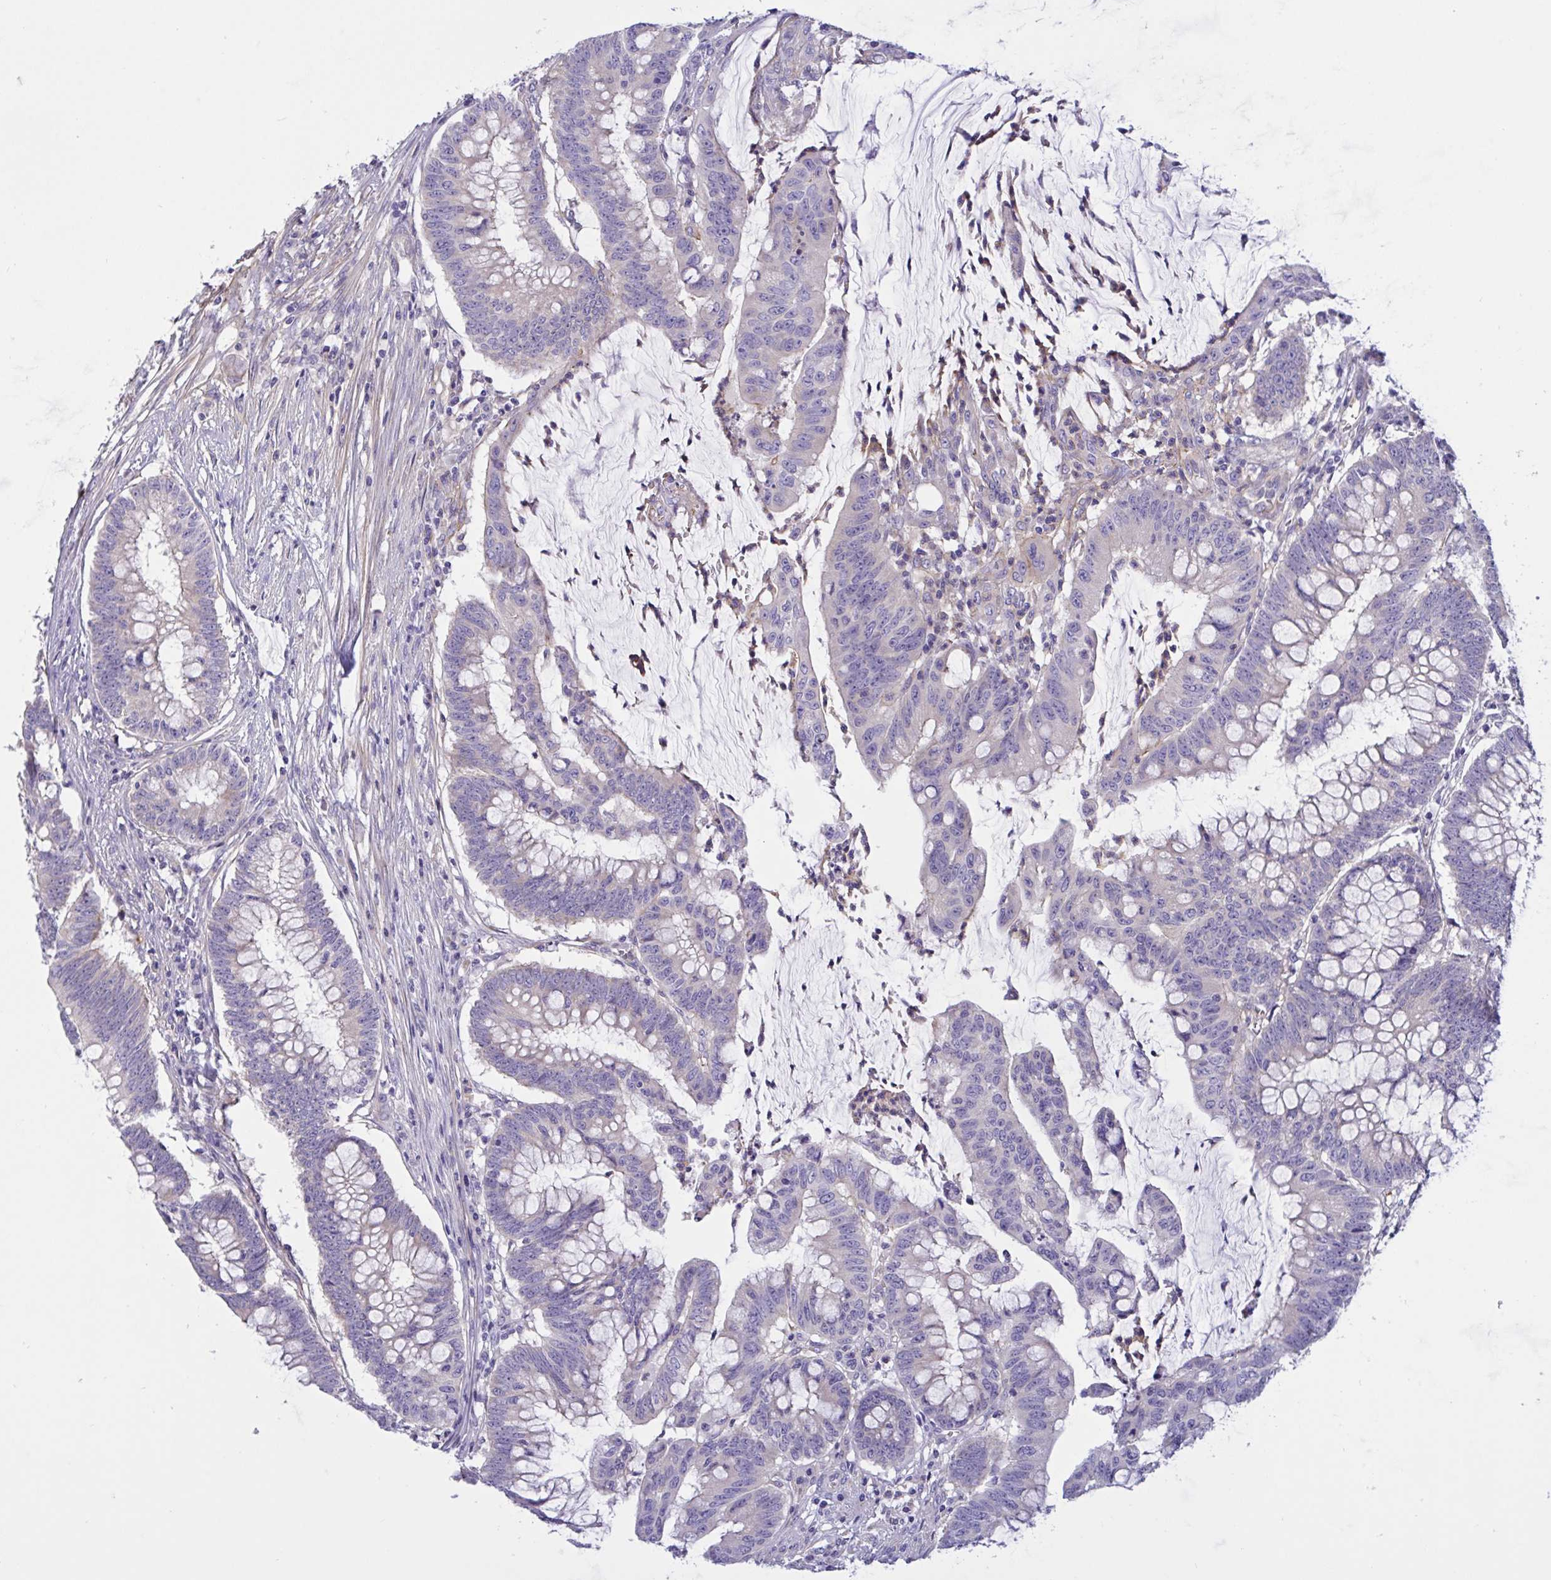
{"staining": {"intensity": "negative", "quantity": "none", "location": "none"}, "tissue": "colorectal cancer", "cell_type": "Tumor cells", "image_type": "cancer", "snomed": [{"axis": "morphology", "description": "Adenocarcinoma, NOS"}, {"axis": "topography", "description": "Colon"}], "caption": "Tumor cells are negative for protein expression in human colorectal cancer. The staining was performed using DAB (3,3'-diaminobenzidine) to visualize the protein expression in brown, while the nuclei were stained in blue with hematoxylin (Magnification: 20x).", "gene": "OXLD1", "patient": {"sex": "male", "age": 62}}